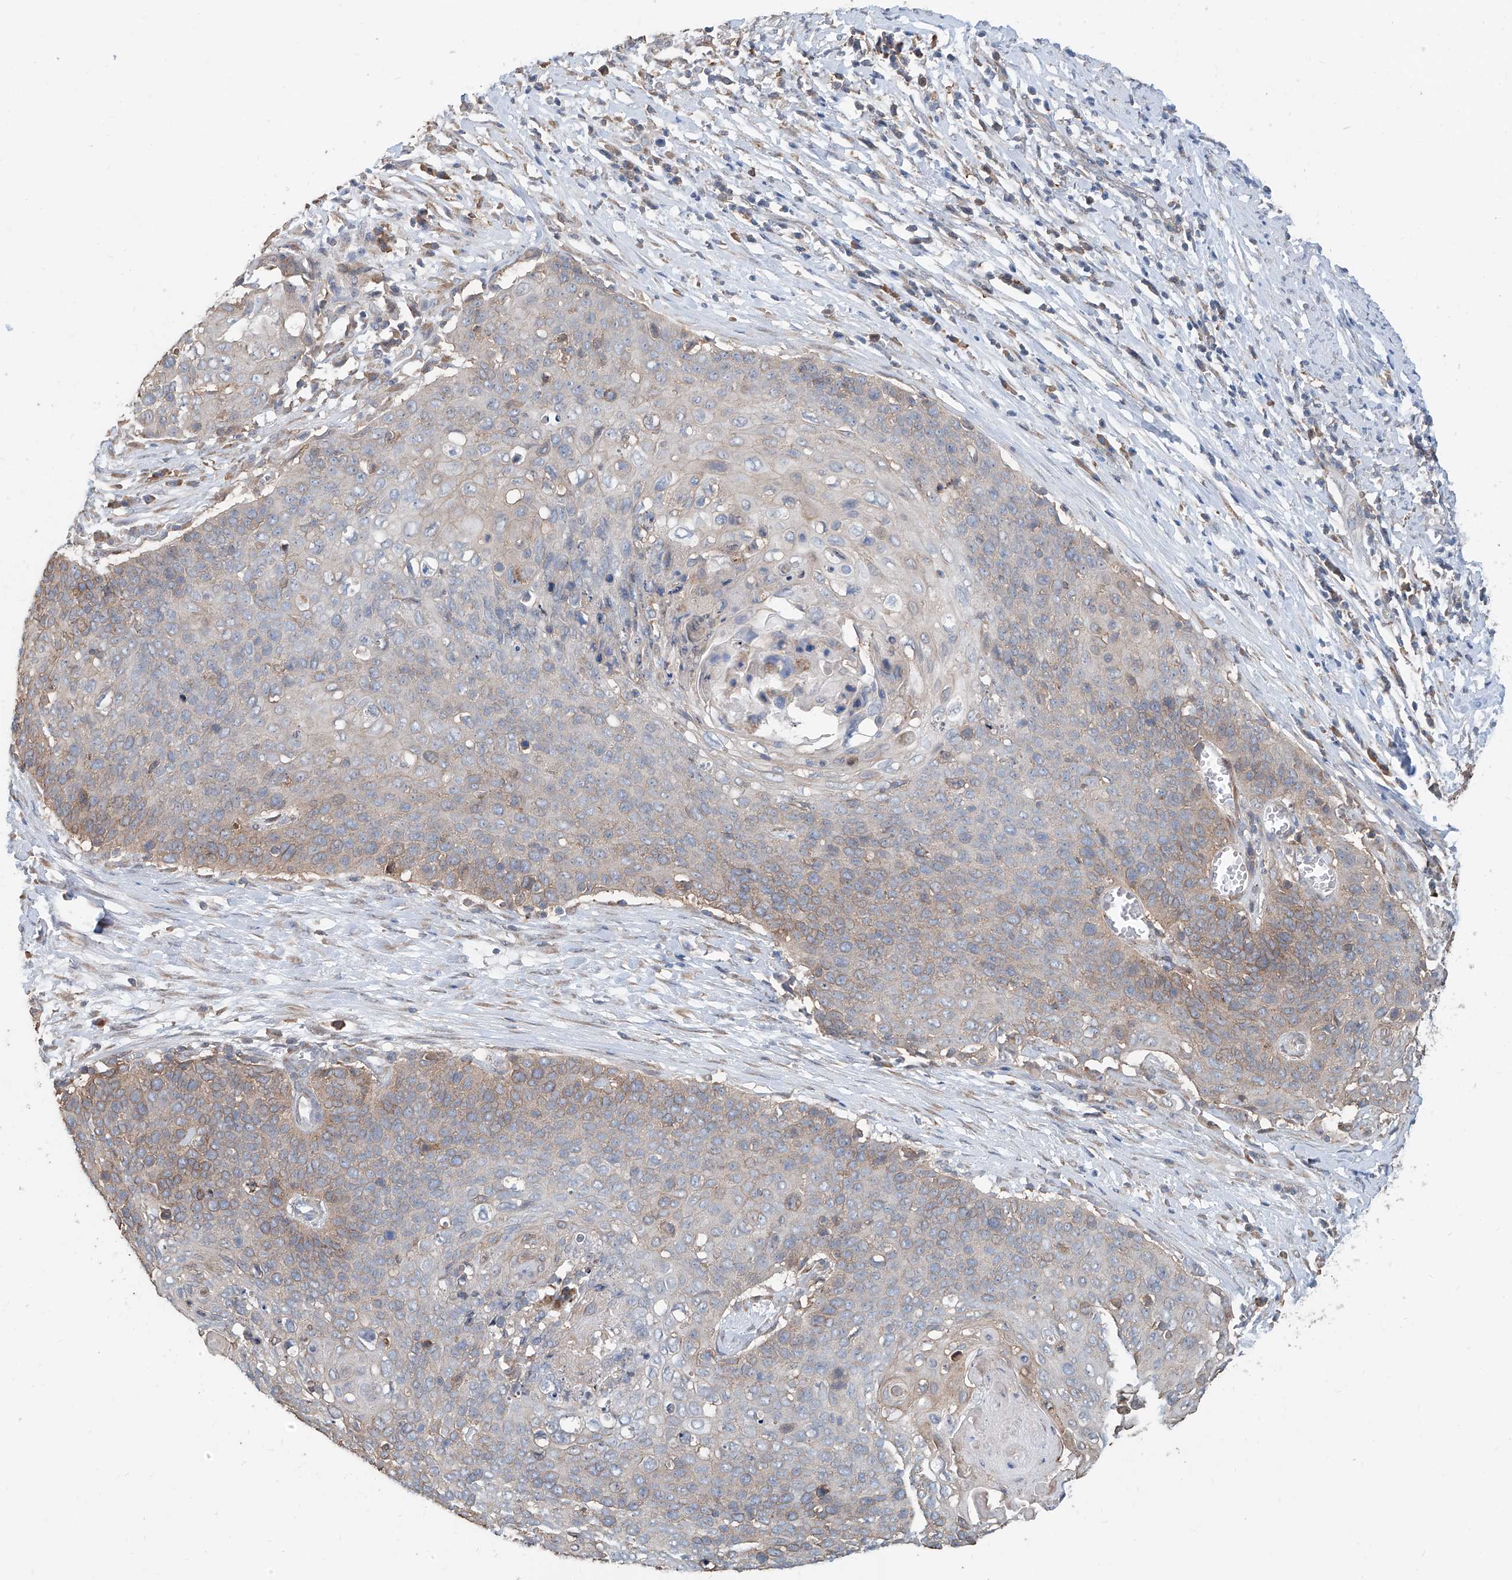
{"staining": {"intensity": "weak", "quantity": "25%-75%", "location": "cytoplasmic/membranous"}, "tissue": "cervical cancer", "cell_type": "Tumor cells", "image_type": "cancer", "snomed": [{"axis": "morphology", "description": "Squamous cell carcinoma, NOS"}, {"axis": "topography", "description": "Cervix"}], "caption": "DAB (3,3'-diaminobenzidine) immunohistochemical staining of cervical cancer (squamous cell carcinoma) displays weak cytoplasmic/membranous protein staining in about 25%-75% of tumor cells. Nuclei are stained in blue.", "gene": "KCNK10", "patient": {"sex": "female", "age": 39}}